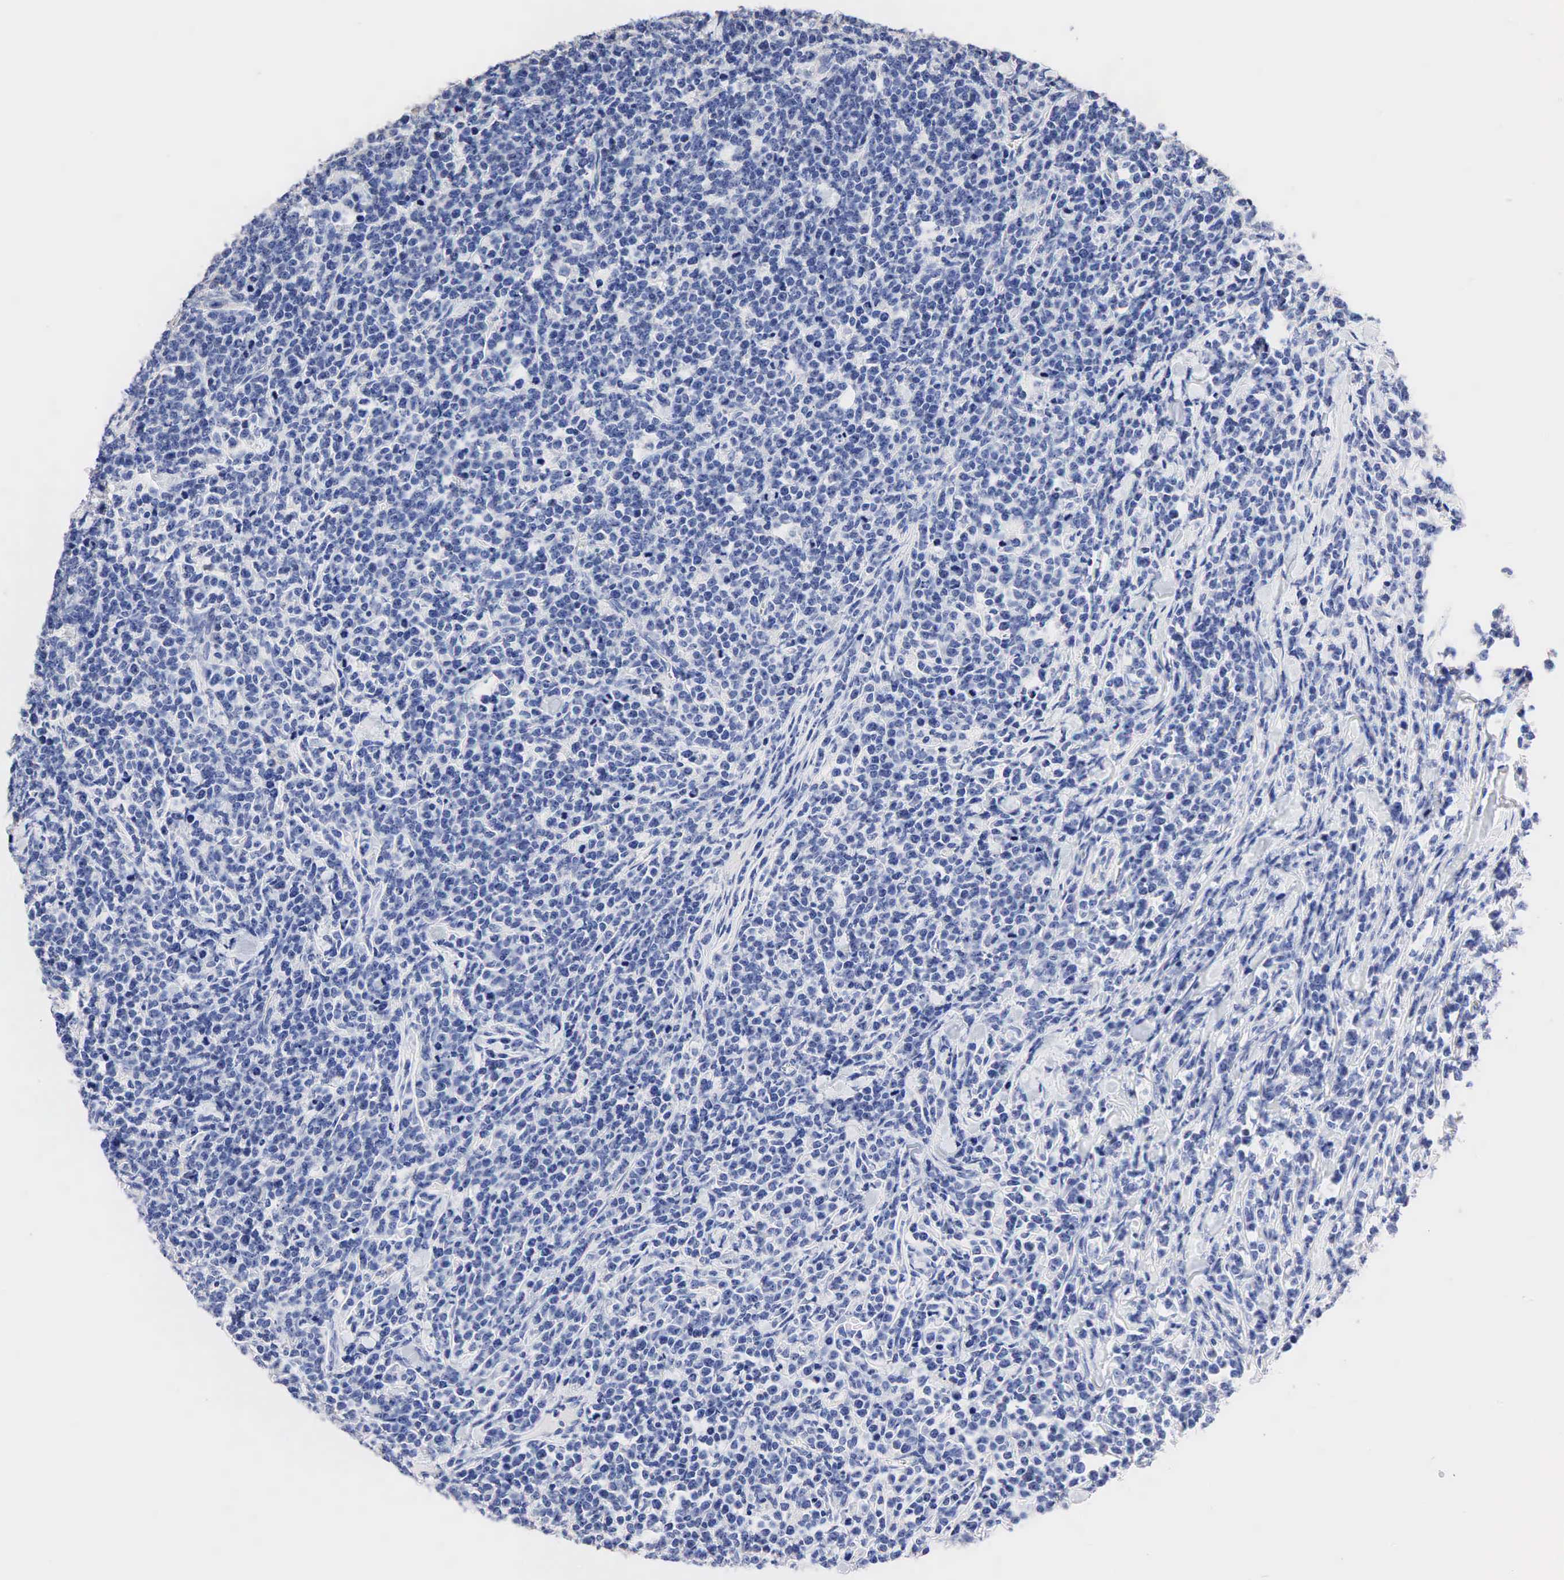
{"staining": {"intensity": "negative", "quantity": "none", "location": "none"}, "tissue": "lymphoma", "cell_type": "Tumor cells", "image_type": "cancer", "snomed": [{"axis": "morphology", "description": "Malignant lymphoma, non-Hodgkin's type, High grade"}, {"axis": "topography", "description": "Small intestine"}, {"axis": "topography", "description": "Colon"}], "caption": "An image of human high-grade malignant lymphoma, non-Hodgkin's type is negative for staining in tumor cells.", "gene": "SST", "patient": {"sex": "male", "age": 8}}